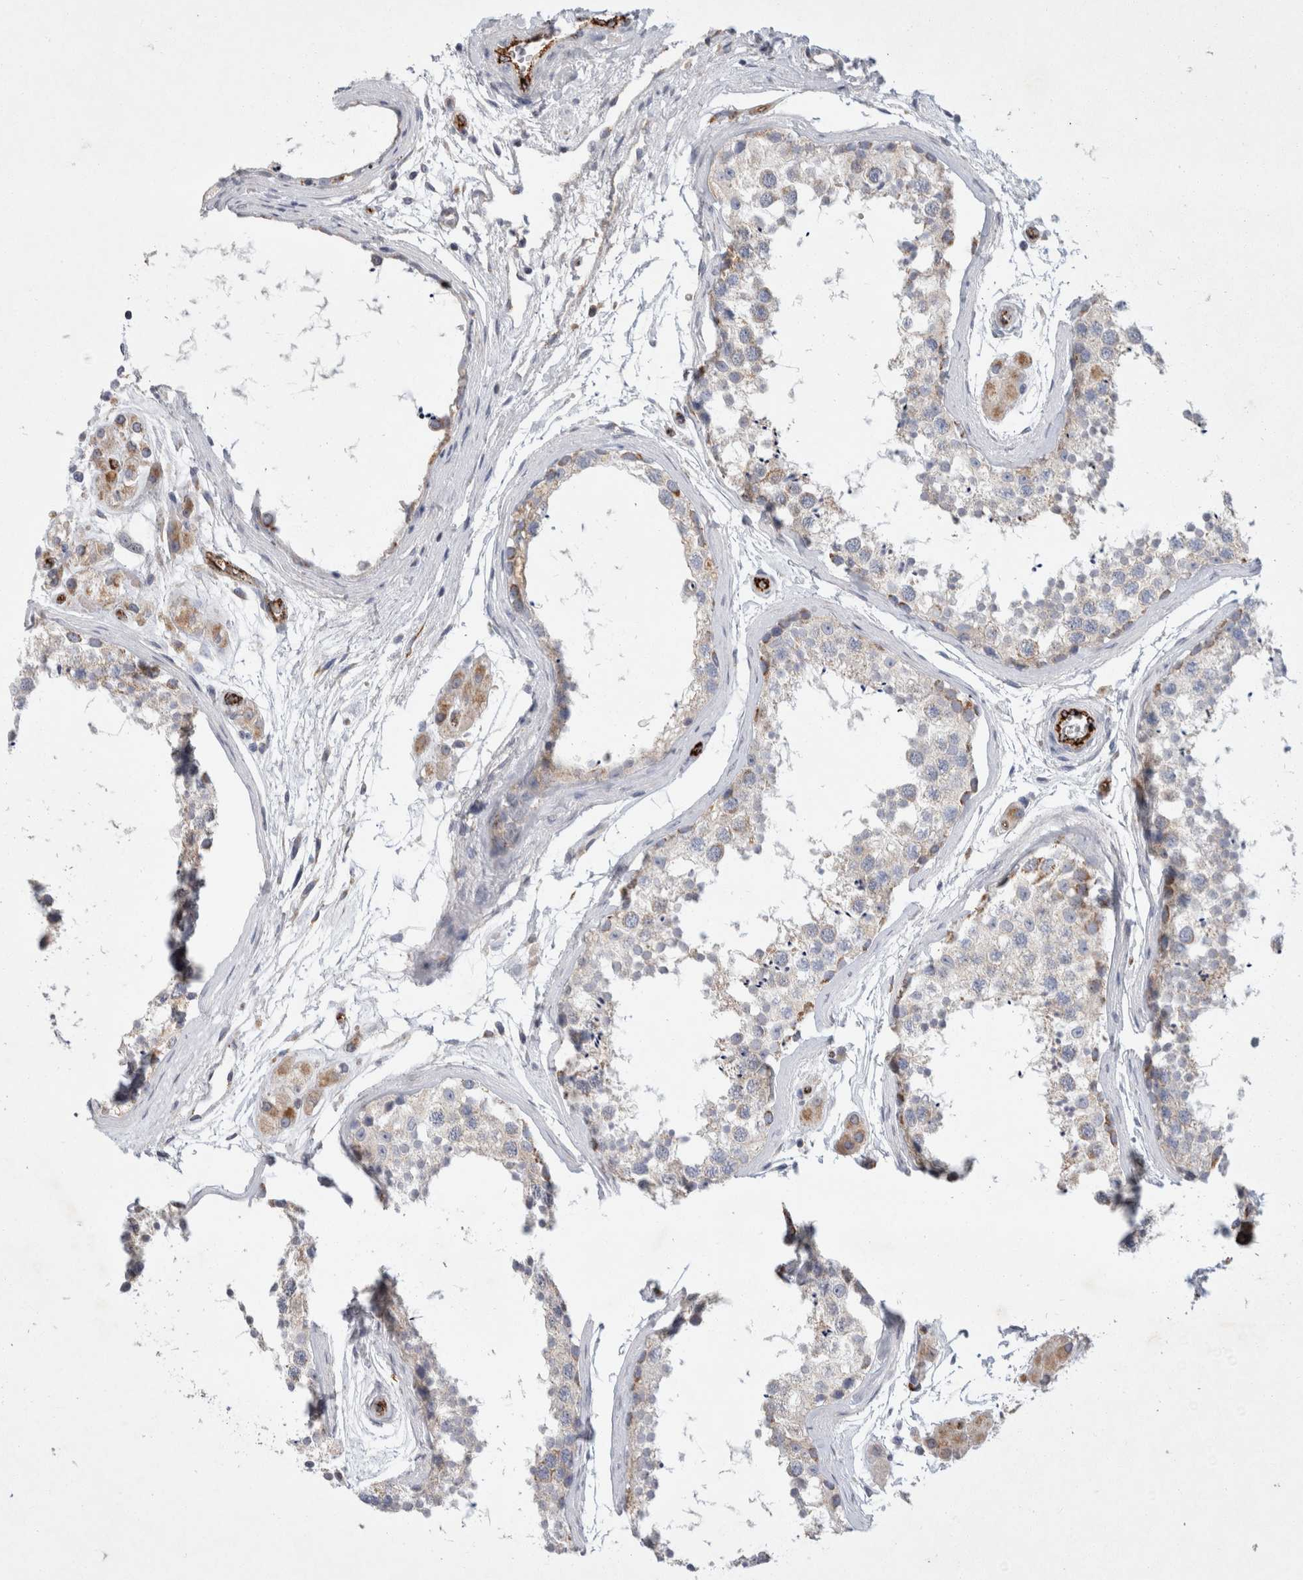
{"staining": {"intensity": "strong", "quantity": "<25%", "location": "cytoplasmic/membranous"}, "tissue": "testis", "cell_type": "Cells in seminiferous ducts", "image_type": "normal", "snomed": [{"axis": "morphology", "description": "Normal tissue, NOS"}, {"axis": "topography", "description": "Testis"}], "caption": "A brown stain shows strong cytoplasmic/membranous positivity of a protein in cells in seminiferous ducts of benign human testis. (Brightfield microscopy of DAB IHC at high magnification).", "gene": "IARS2", "patient": {"sex": "male", "age": 56}}